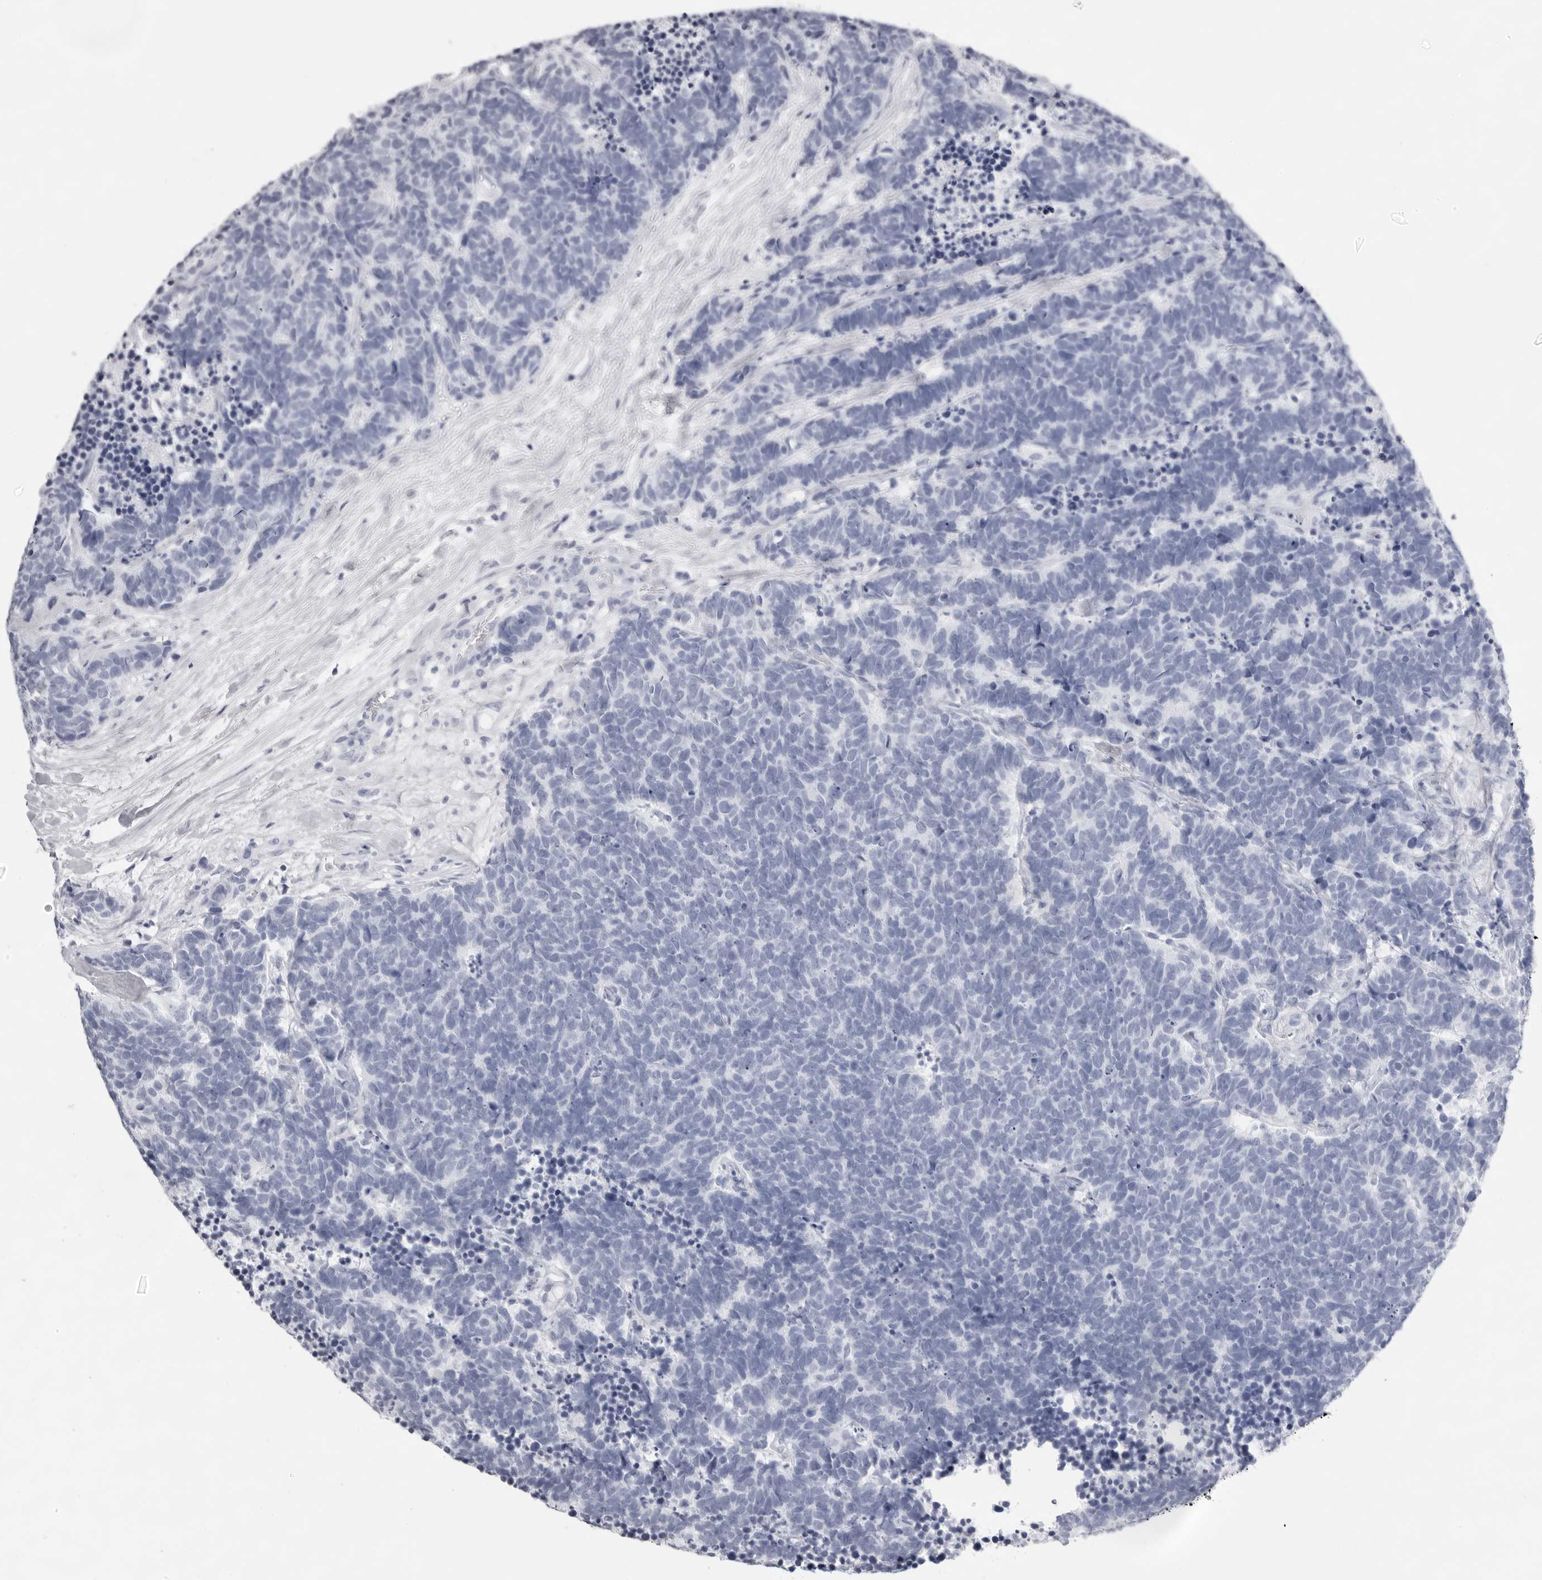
{"staining": {"intensity": "negative", "quantity": "none", "location": "none"}, "tissue": "carcinoid", "cell_type": "Tumor cells", "image_type": "cancer", "snomed": [{"axis": "morphology", "description": "Carcinoma, NOS"}, {"axis": "morphology", "description": "Carcinoid, malignant, NOS"}, {"axis": "topography", "description": "Urinary bladder"}], "caption": "DAB (3,3'-diaminobenzidine) immunohistochemical staining of carcinoid shows no significant positivity in tumor cells.", "gene": "TMOD4", "patient": {"sex": "male", "age": 57}}